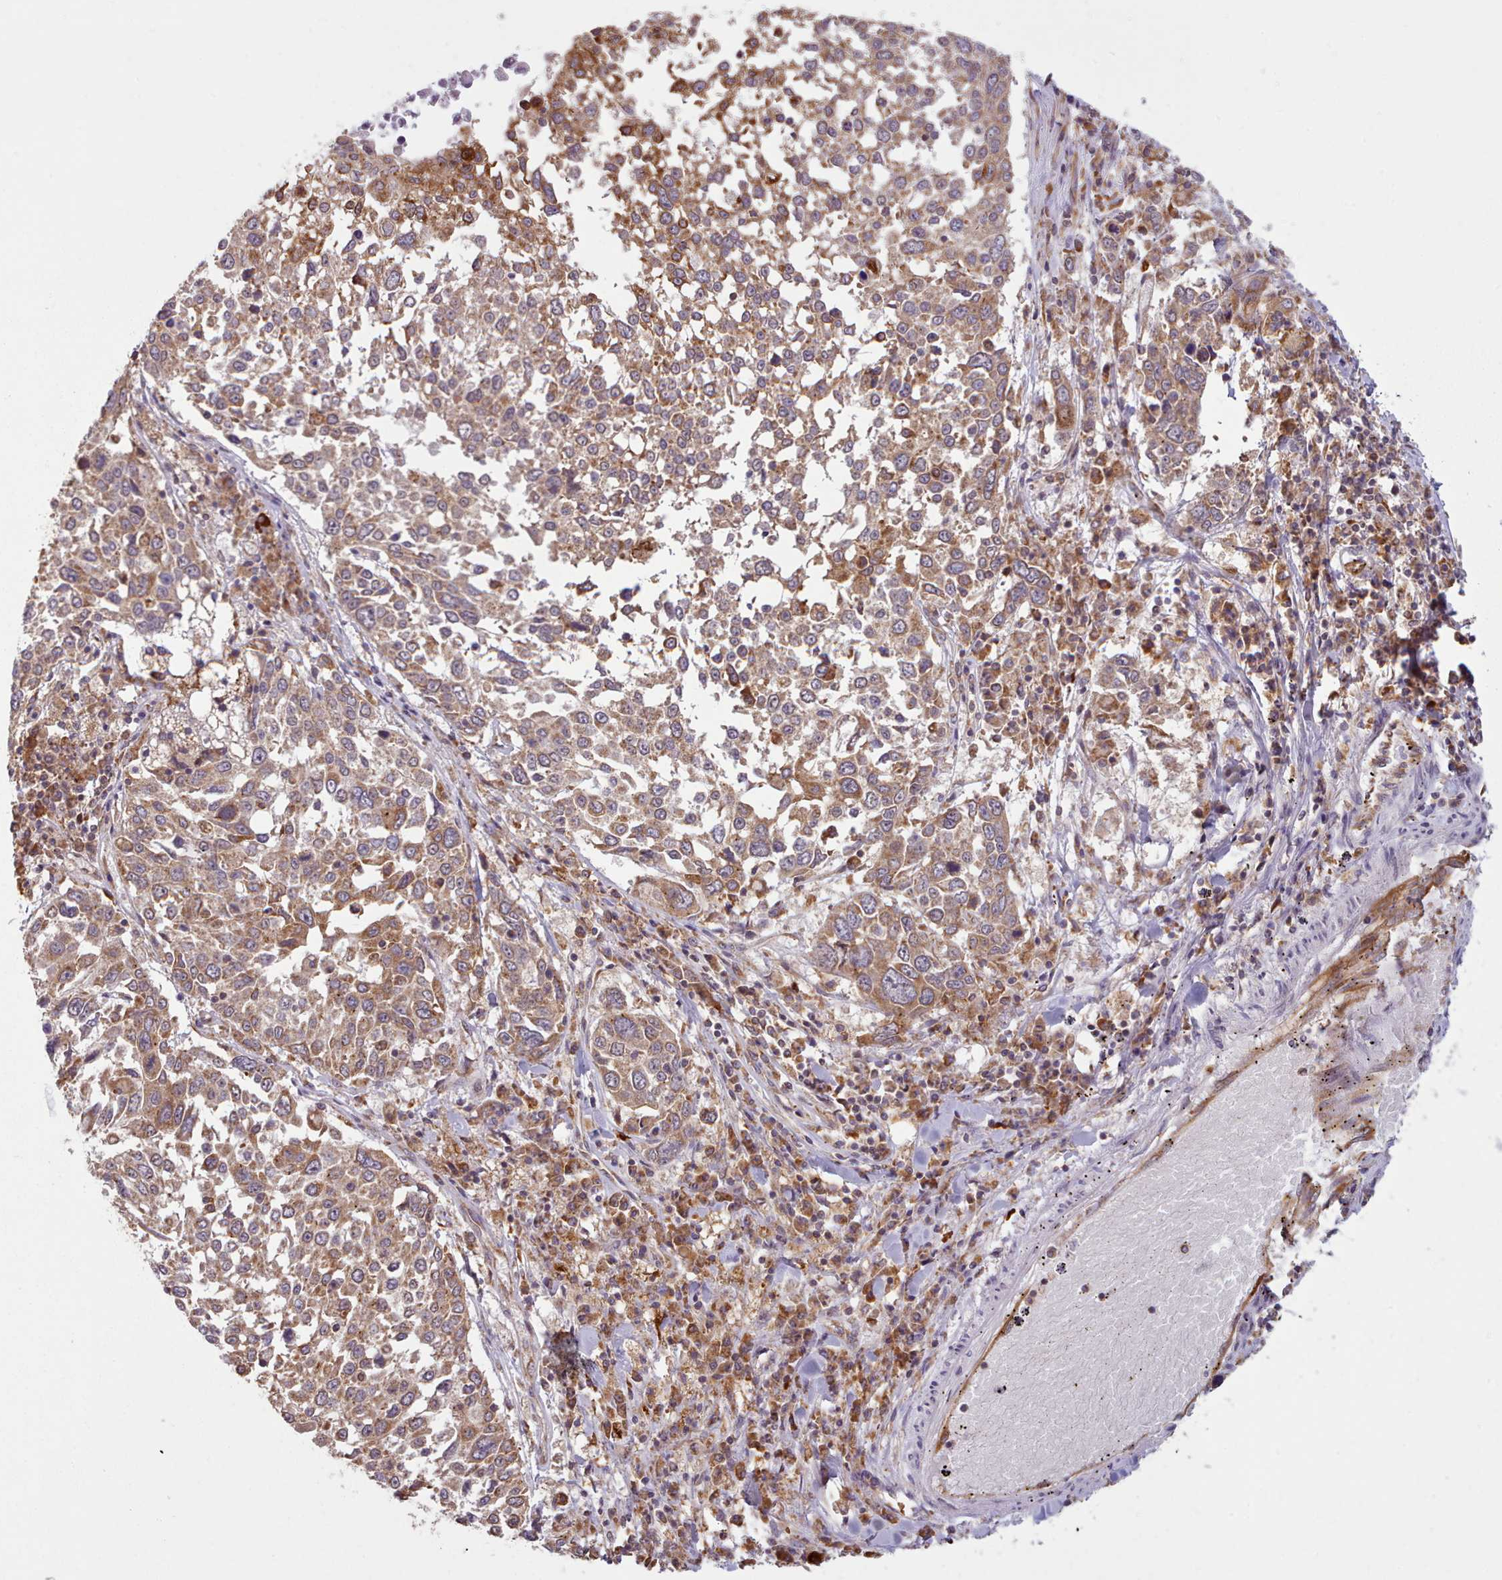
{"staining": {"intensity": "moderate", "quantity": ">75%", "location": "cytoplasmic/membranous"}, "tissue": "lung cancer", "cell_type": "Tumor cells", "image_type": "cancer", "snomed": [{"axis": "morphology", "description": "Squamous cell carcinoma, NOS"}, {"axis": "topography", "description": "Lung"}], "caption": "A high-resolution micrograph shows immunohistochemistry staining of squamous cell carcinoma (lung), which reveals moderate cytoplasmic/membranous positivity in approximately >75% of tumor cells.", "gene": "CRYBG1", "patient": {"sex": "male", "age": 65}}